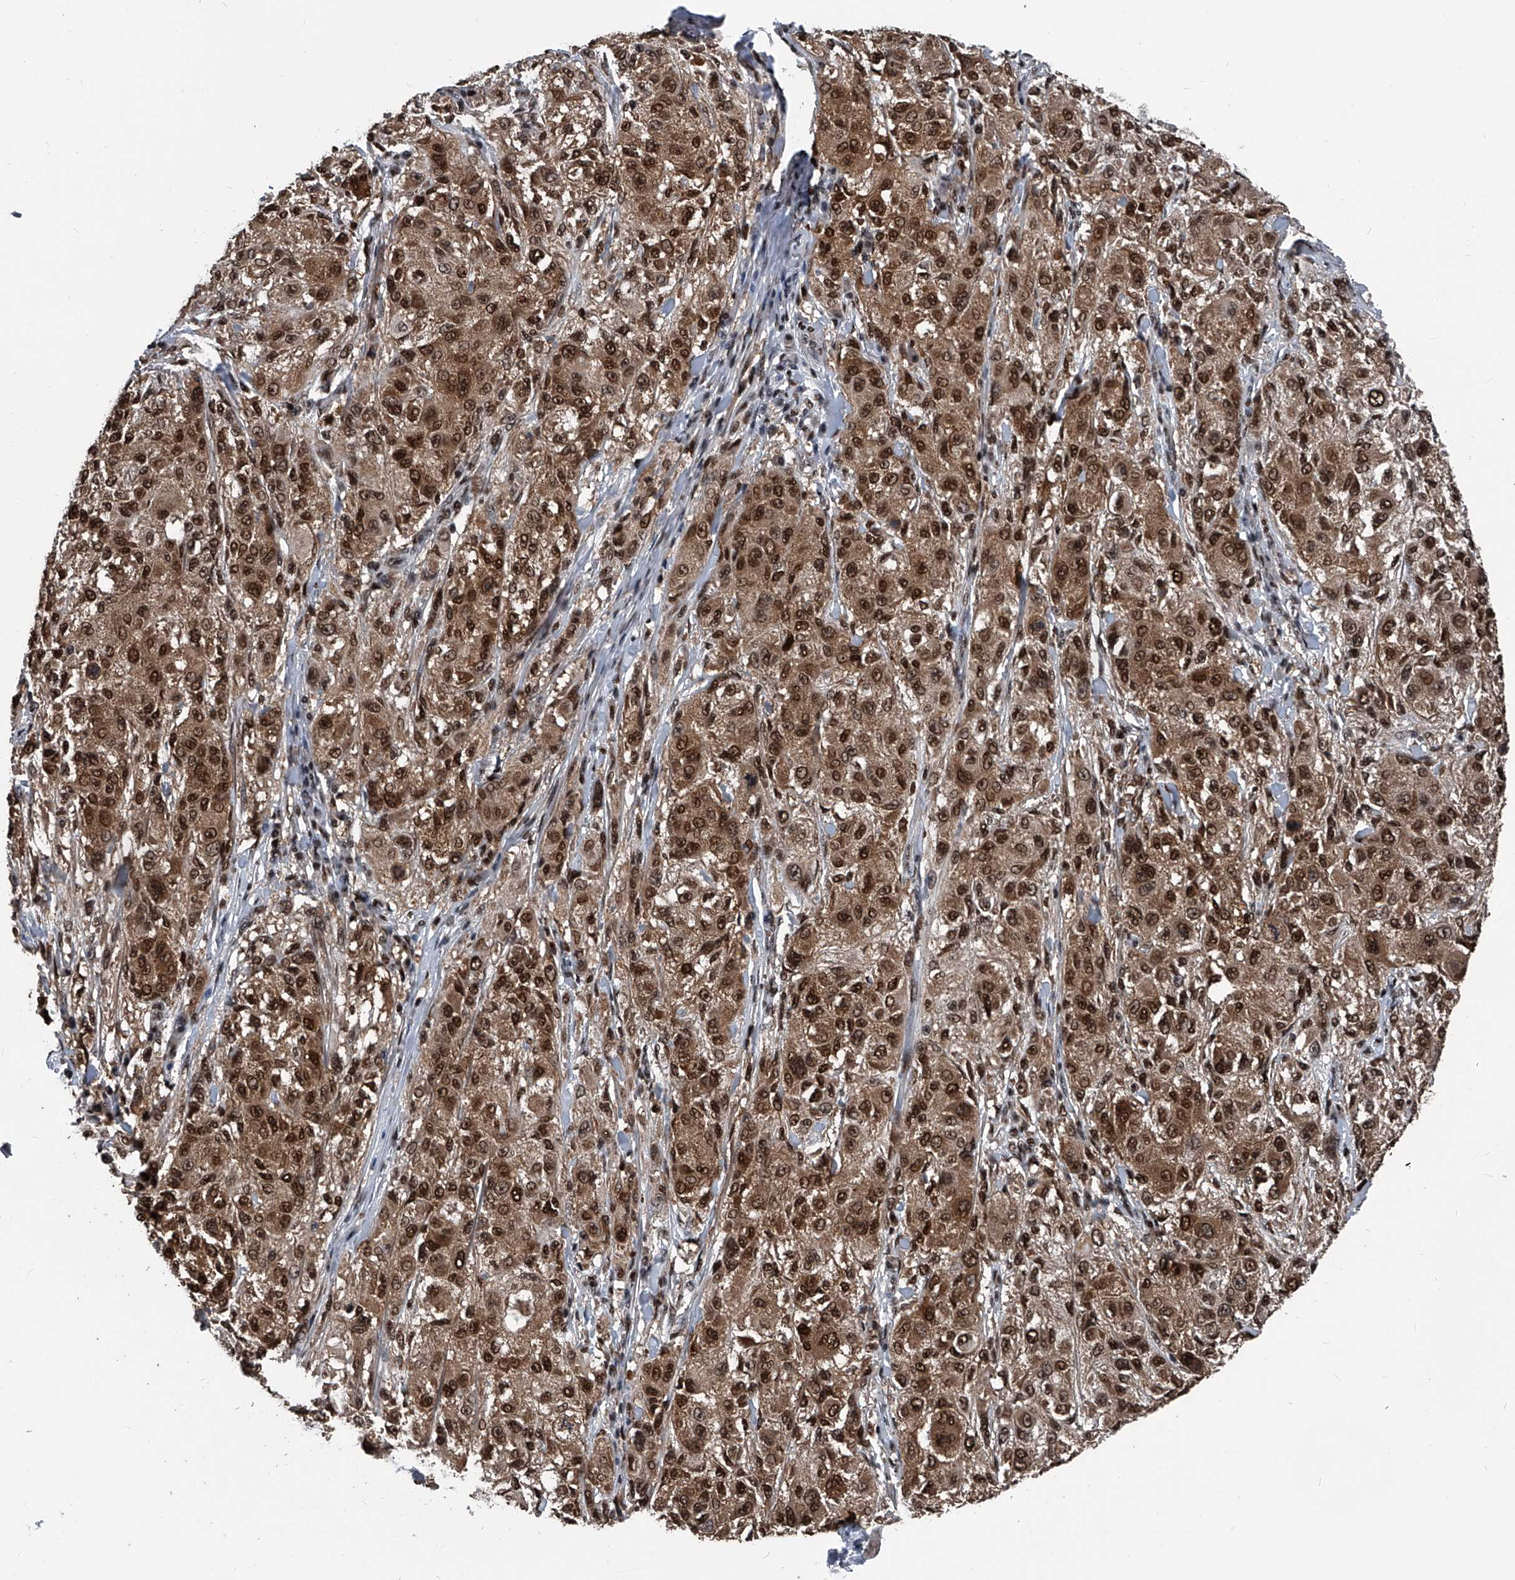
{"staining": {"intensity": "moderate", "quantity": ">75%", "location": "cytoplasmic/membranous,nuclear"}, "tissue": "melanoma", "cell_type": "Tumor cells", "image_type": "cancer", "snomed": [{"axis": "morphology", "description": "Necrosis, NOS"}, {"axis": "morphology", "description": "Malignant melanoma, NOS"}, {"axis": "topography", "description": "Skin"}], "caption": "Moderate cytoplasmic/membranous and nuclear expression is appreciated in approximately >75% of tumor cells in melanoma.", "gene": "FKBP5", "patient": {"sex": "female", "age": 87}}